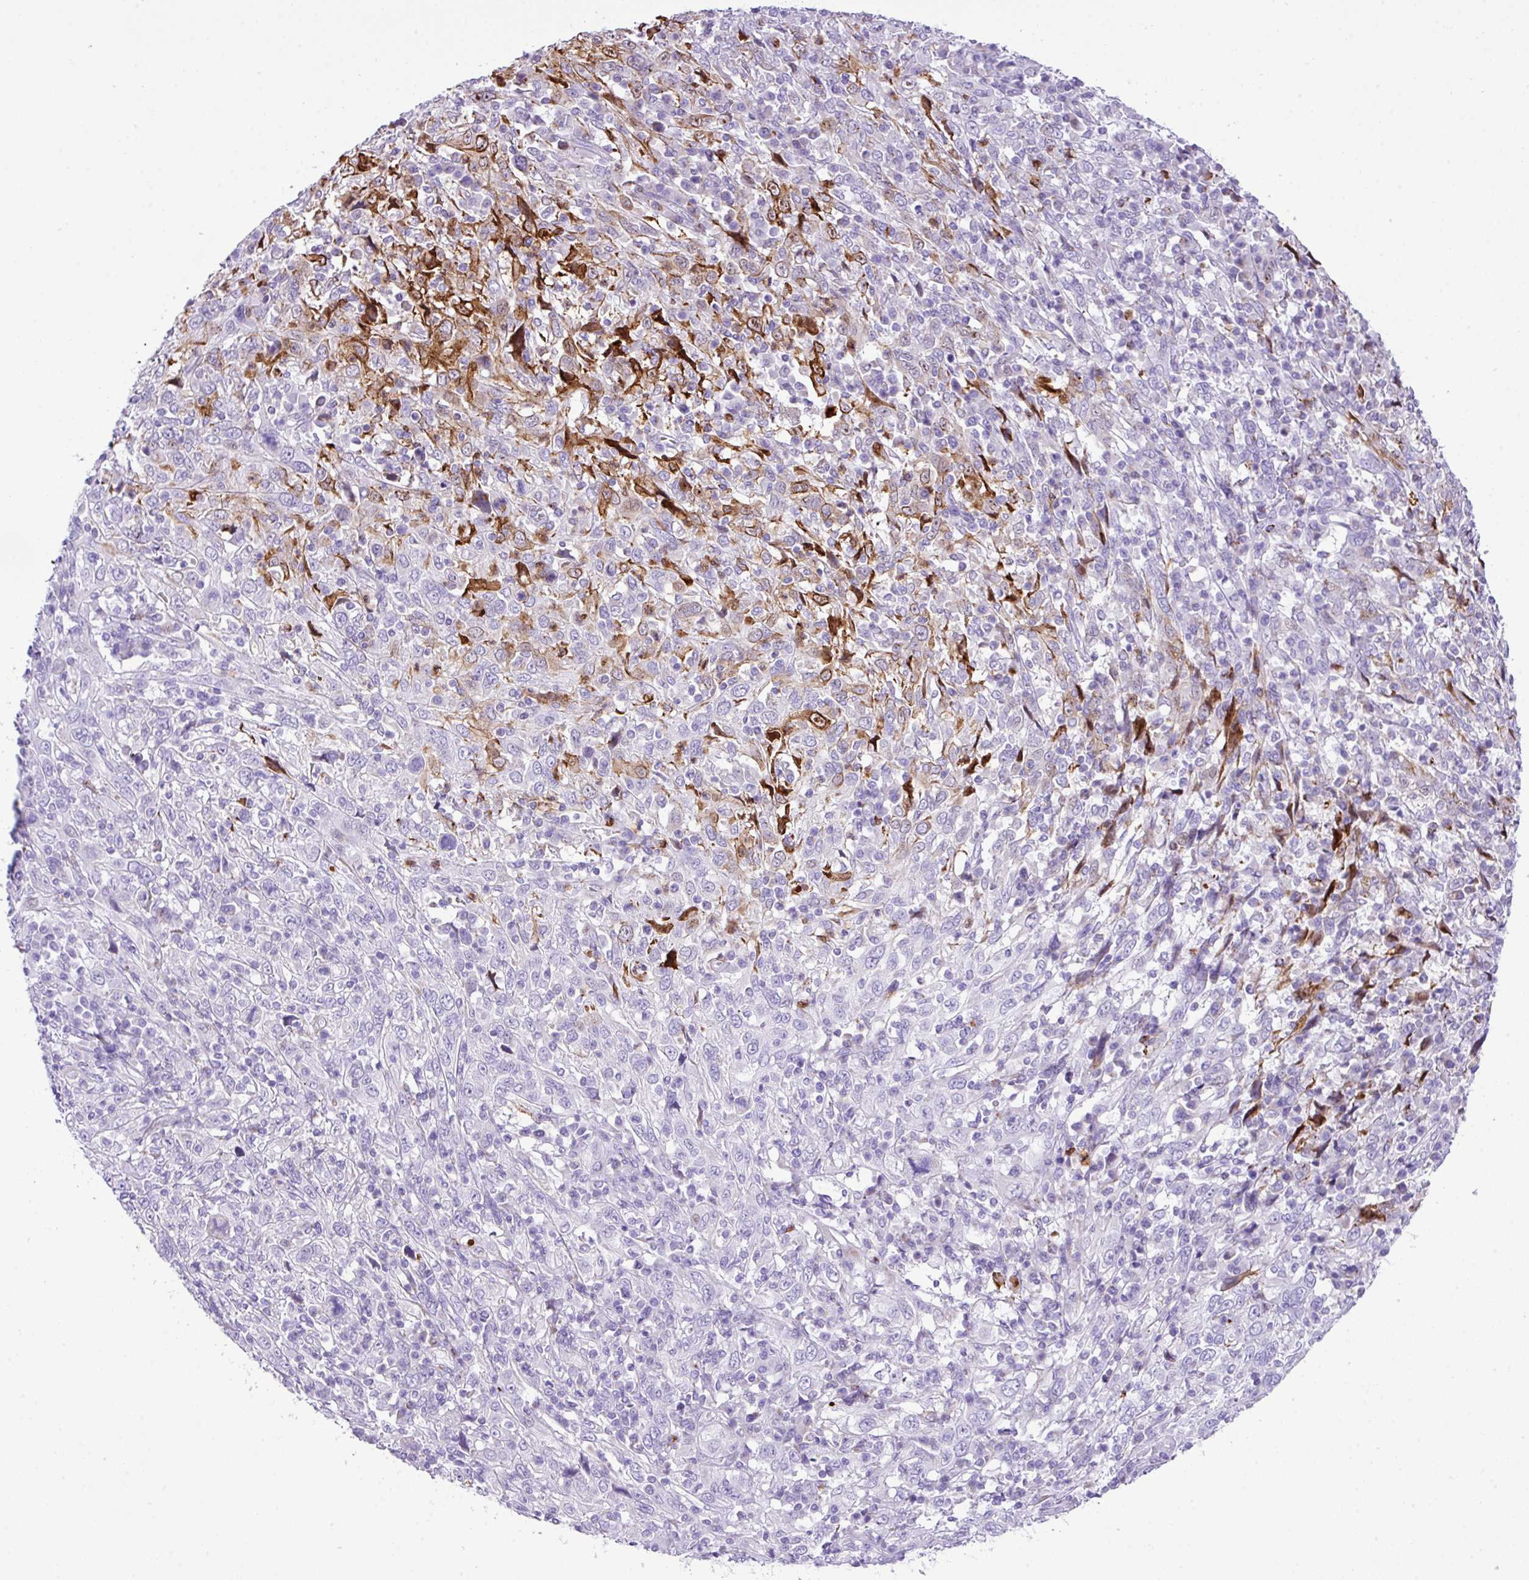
{"staining": {"intensity": "strong", "quantity": "<25%", "location": "cytoplasmic/membranous"}, "tissue": "cervical cancer", "cell_type": "Tumor cells", "image_type": "cancer", "snomed": [{"axis": "morphology", "description": "Squamous cell carcinoma, NOS"}, {"axis": "topography", "description": "Cervix"}], "caption": "Protein positivity by immunohistochemistry (IHC) demonstrates strong cytoplasmic/membranous positivity in approximately <25% of tumor cells in squamous cell carcinoma (cervical).", "gene": "RCAN2", "patient": {"sex": "female", "age": 46}}